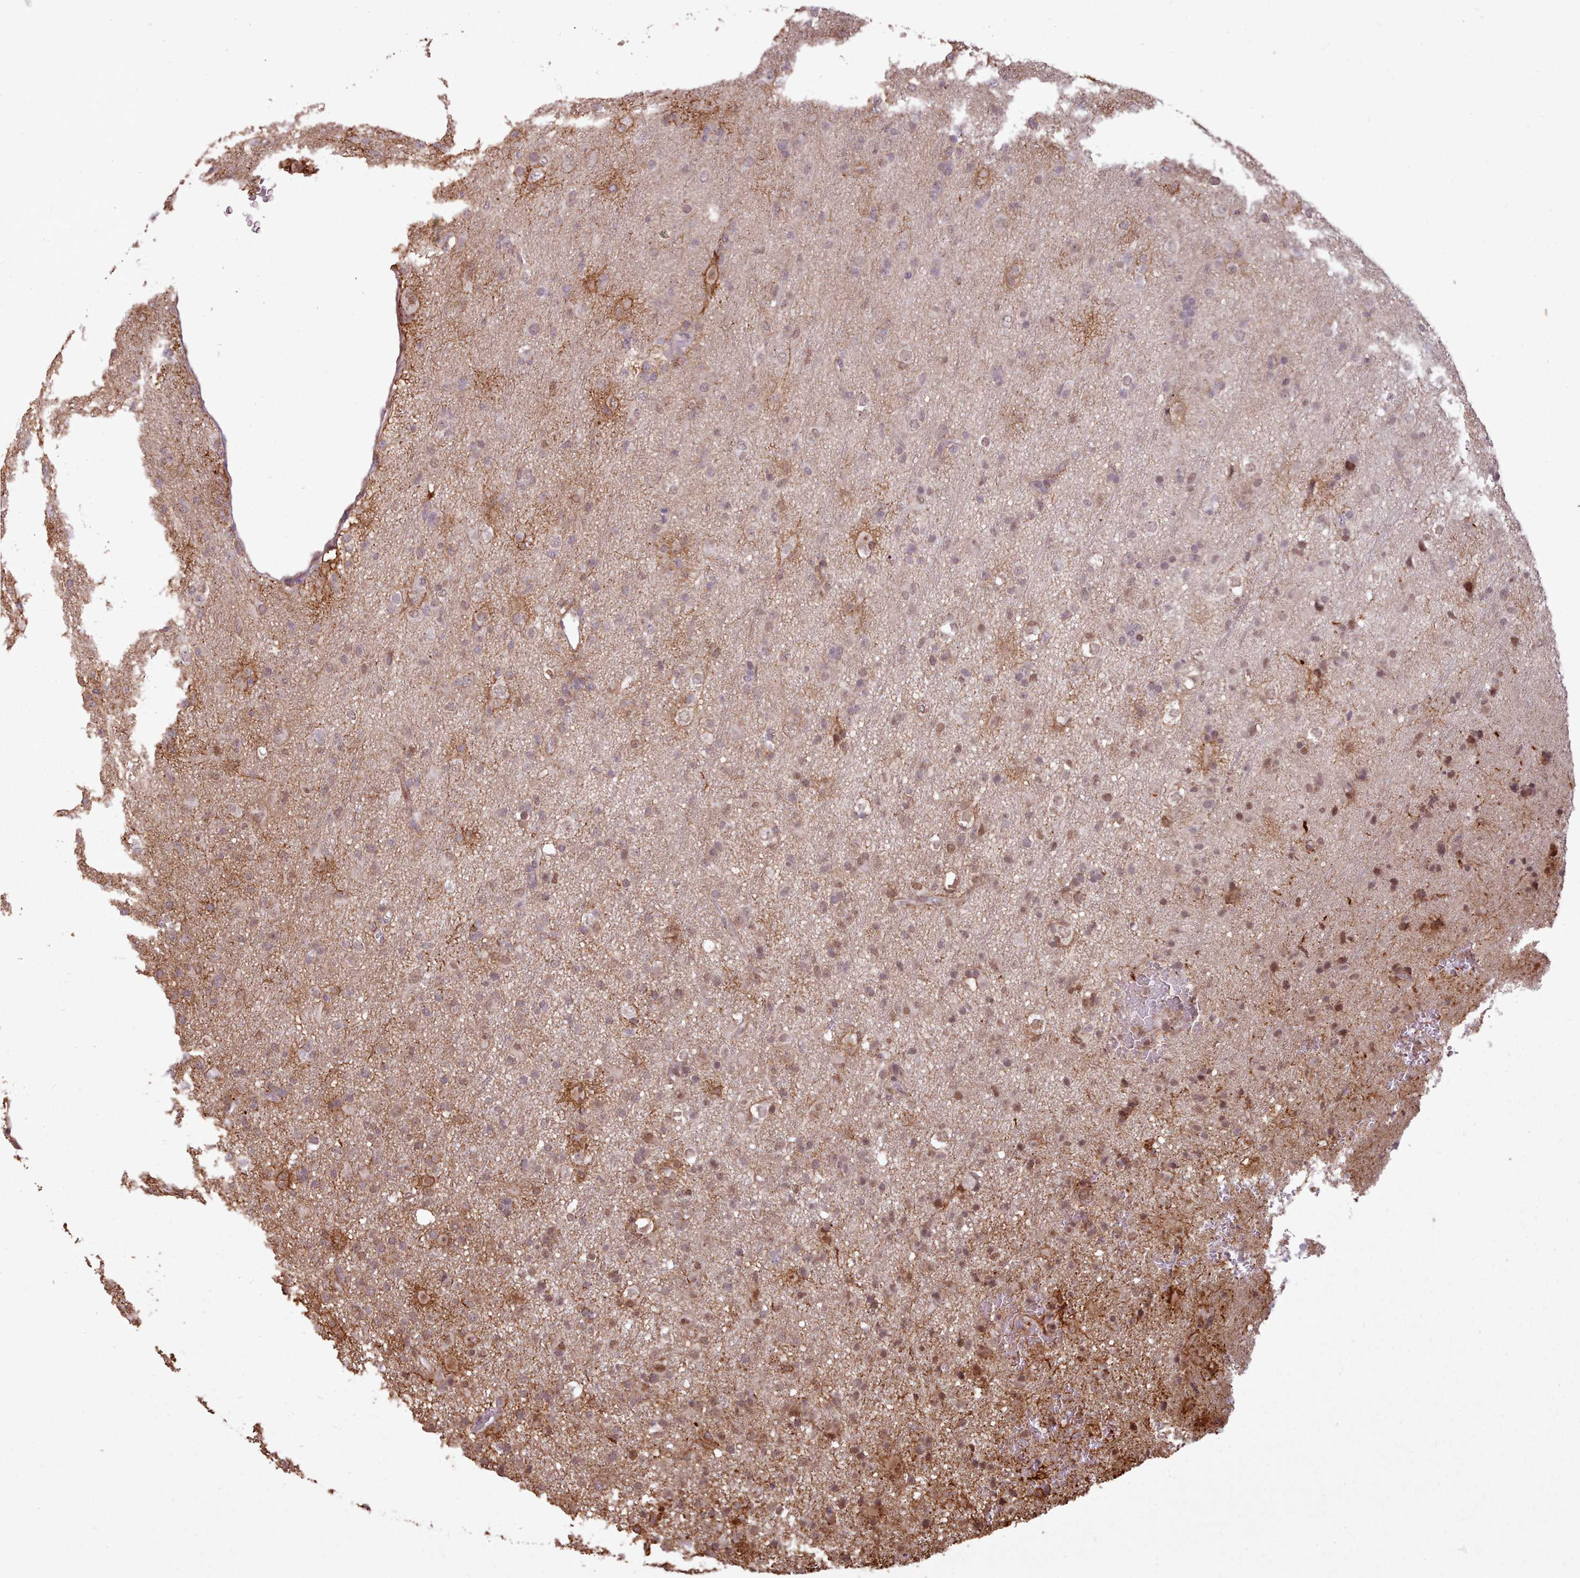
{"staining": {"intensity": "negative", "quantity": "none", "location": "none"}, "tissue": "glioma", "cell_type": "Tumor cells", "image_type": "cancer", "snomed": [{"axis": "morphology", "description": "Glioma, malignant, Low grade"}, {"axis": "topography", "description": "Brain"}], "caption": "Malignant glioma (low-grade) stained for a protein using IHC exhibits no positivity tumor cells.", "gene": "ZMYM4", "patient": {"sex": "male", "age": 65}}